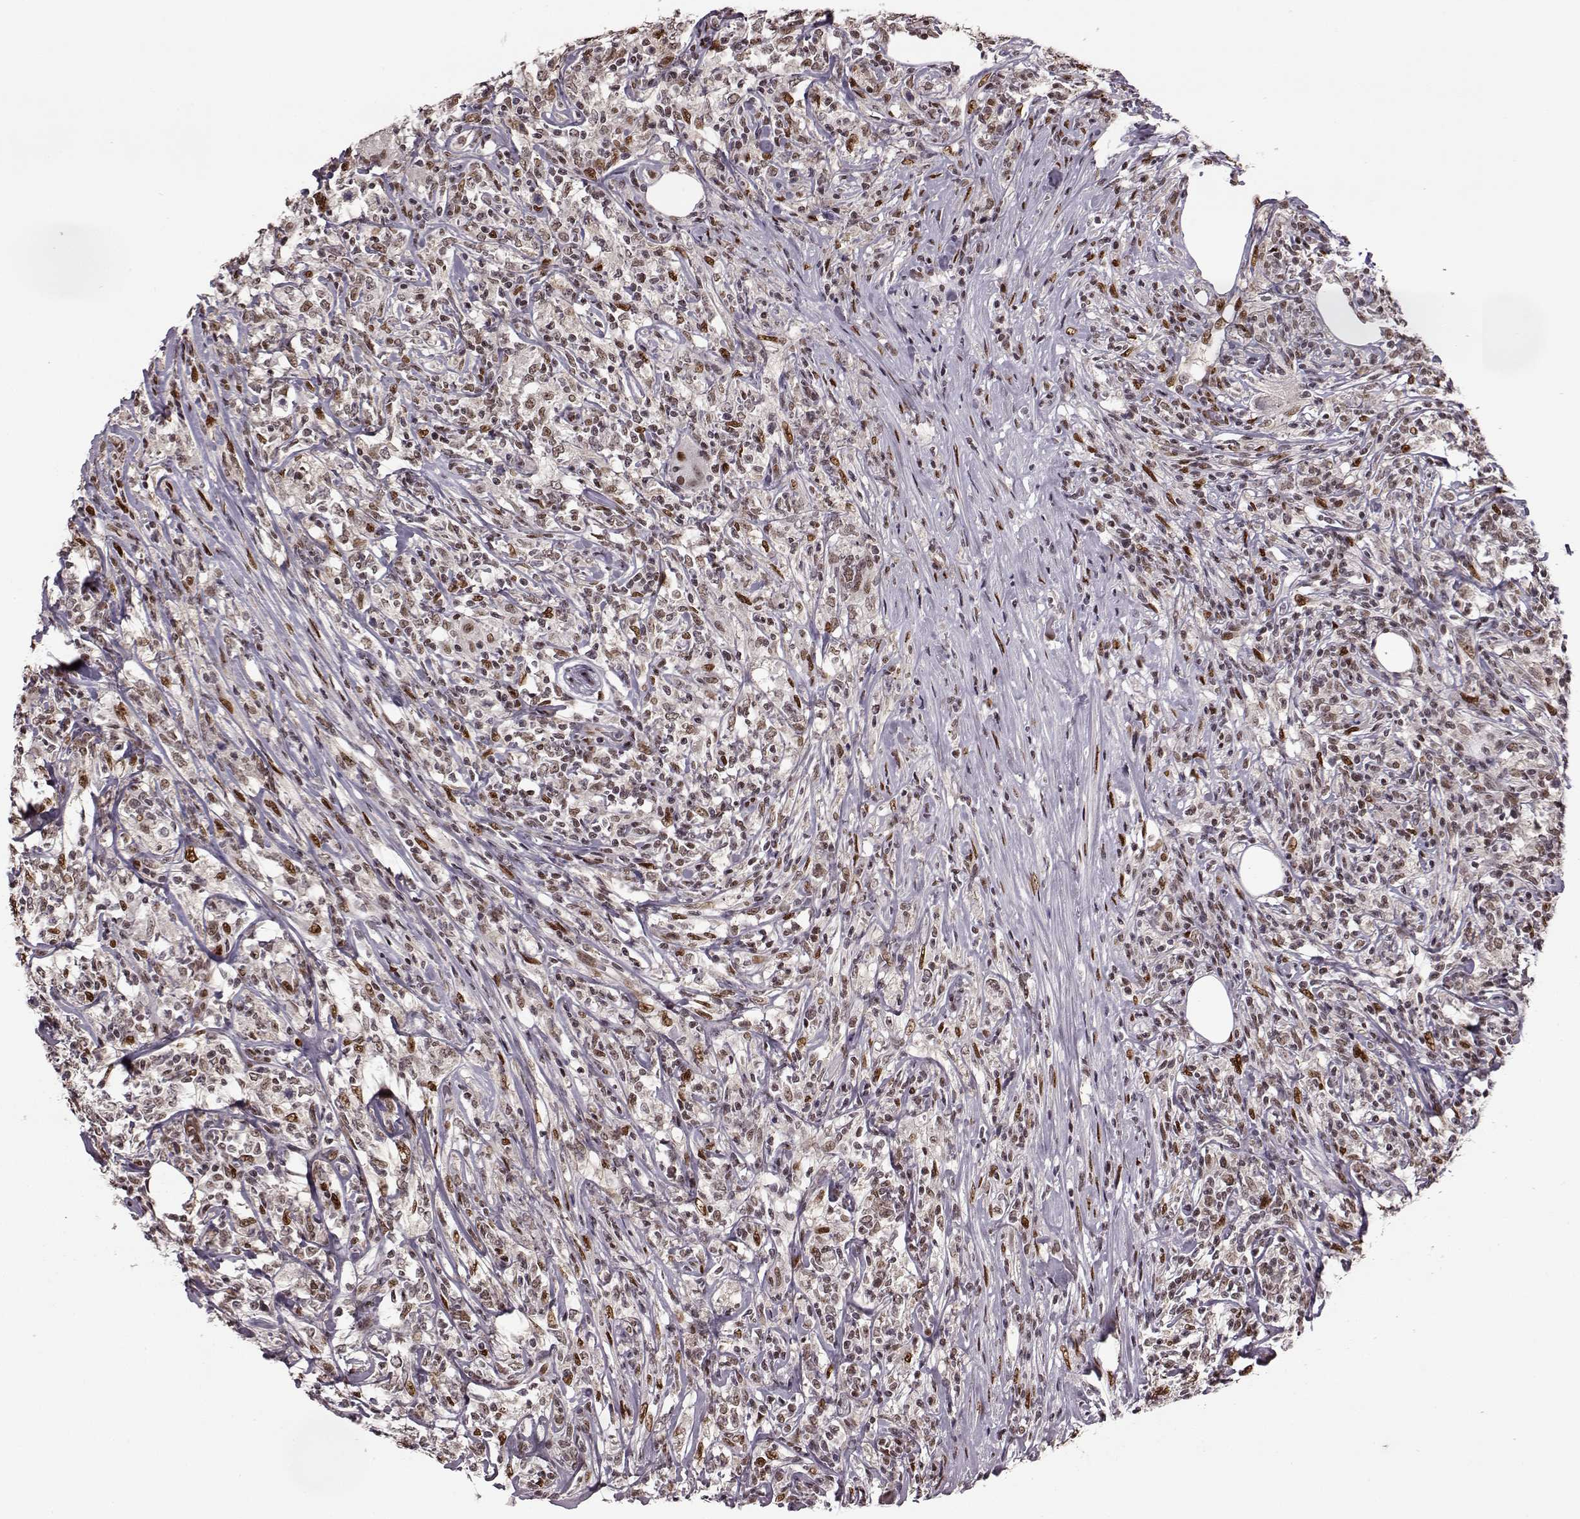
{"staining": {"intensity": "moderate", "quantity": "25%-75%", "location": "nuclear"}, "tissue": "lymphoma", "cell_type": "Tumor cells", "image_type": "cancer", "snomed": [{"axis": "morphology", "description": "Malignant lymphoma, non-Hodgkin's type, High grade"}, {"axis": "topography", "description": "Lymph node"}], "caption": "Immunohistochemical staining of human lymphoma displays medium levels of moderate nuclear protein positivity in approximately 25%-75% of tumor cells. The protein is stained brown, and the nuclei are stained in blue (DAB IHC with brightfield microscopy, high magnification).", "gene": "FTO", "patient": {"sex": "female", "age": 84}}